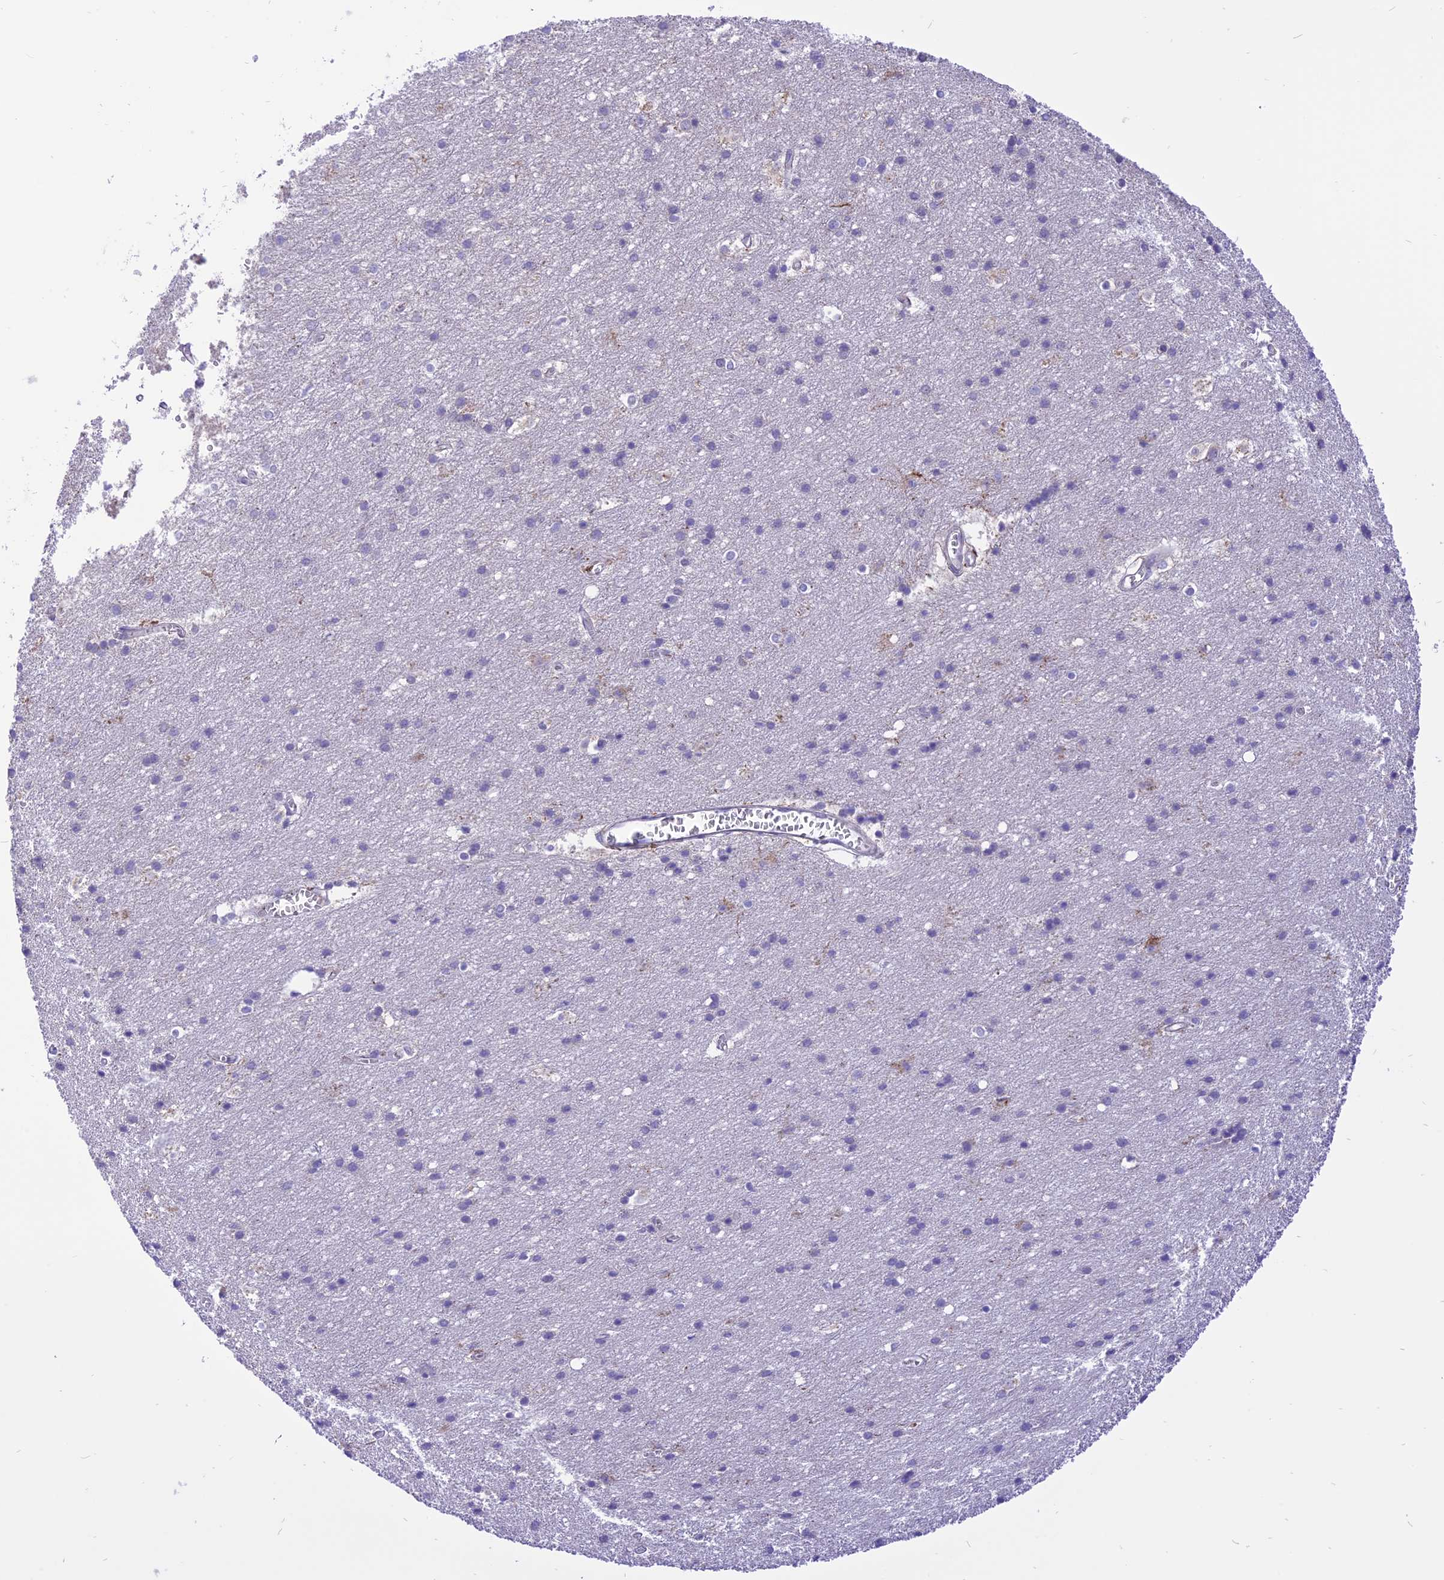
{"staining": {"intensity": "negative", "quantity": "none", "location": "none"}, "tissue": "cerebral cortex", "cell_type": "Endothelial cells", "image_type": "normal", "snomed": [{"axis": "morphology", "description": "Normal tissue, NOS"}, {"axis": "topography", "description": "Cerebral cortex"}], "caption": "A histopathology image of human cerebral cortex is negative for staining in endothelial cells. The staining is performed using DAB brown chromogen with nuclei counter-stained in using hematoxylin.", "gene": "ARMCX6", "patient": {"sex": "male", "age": 54}}